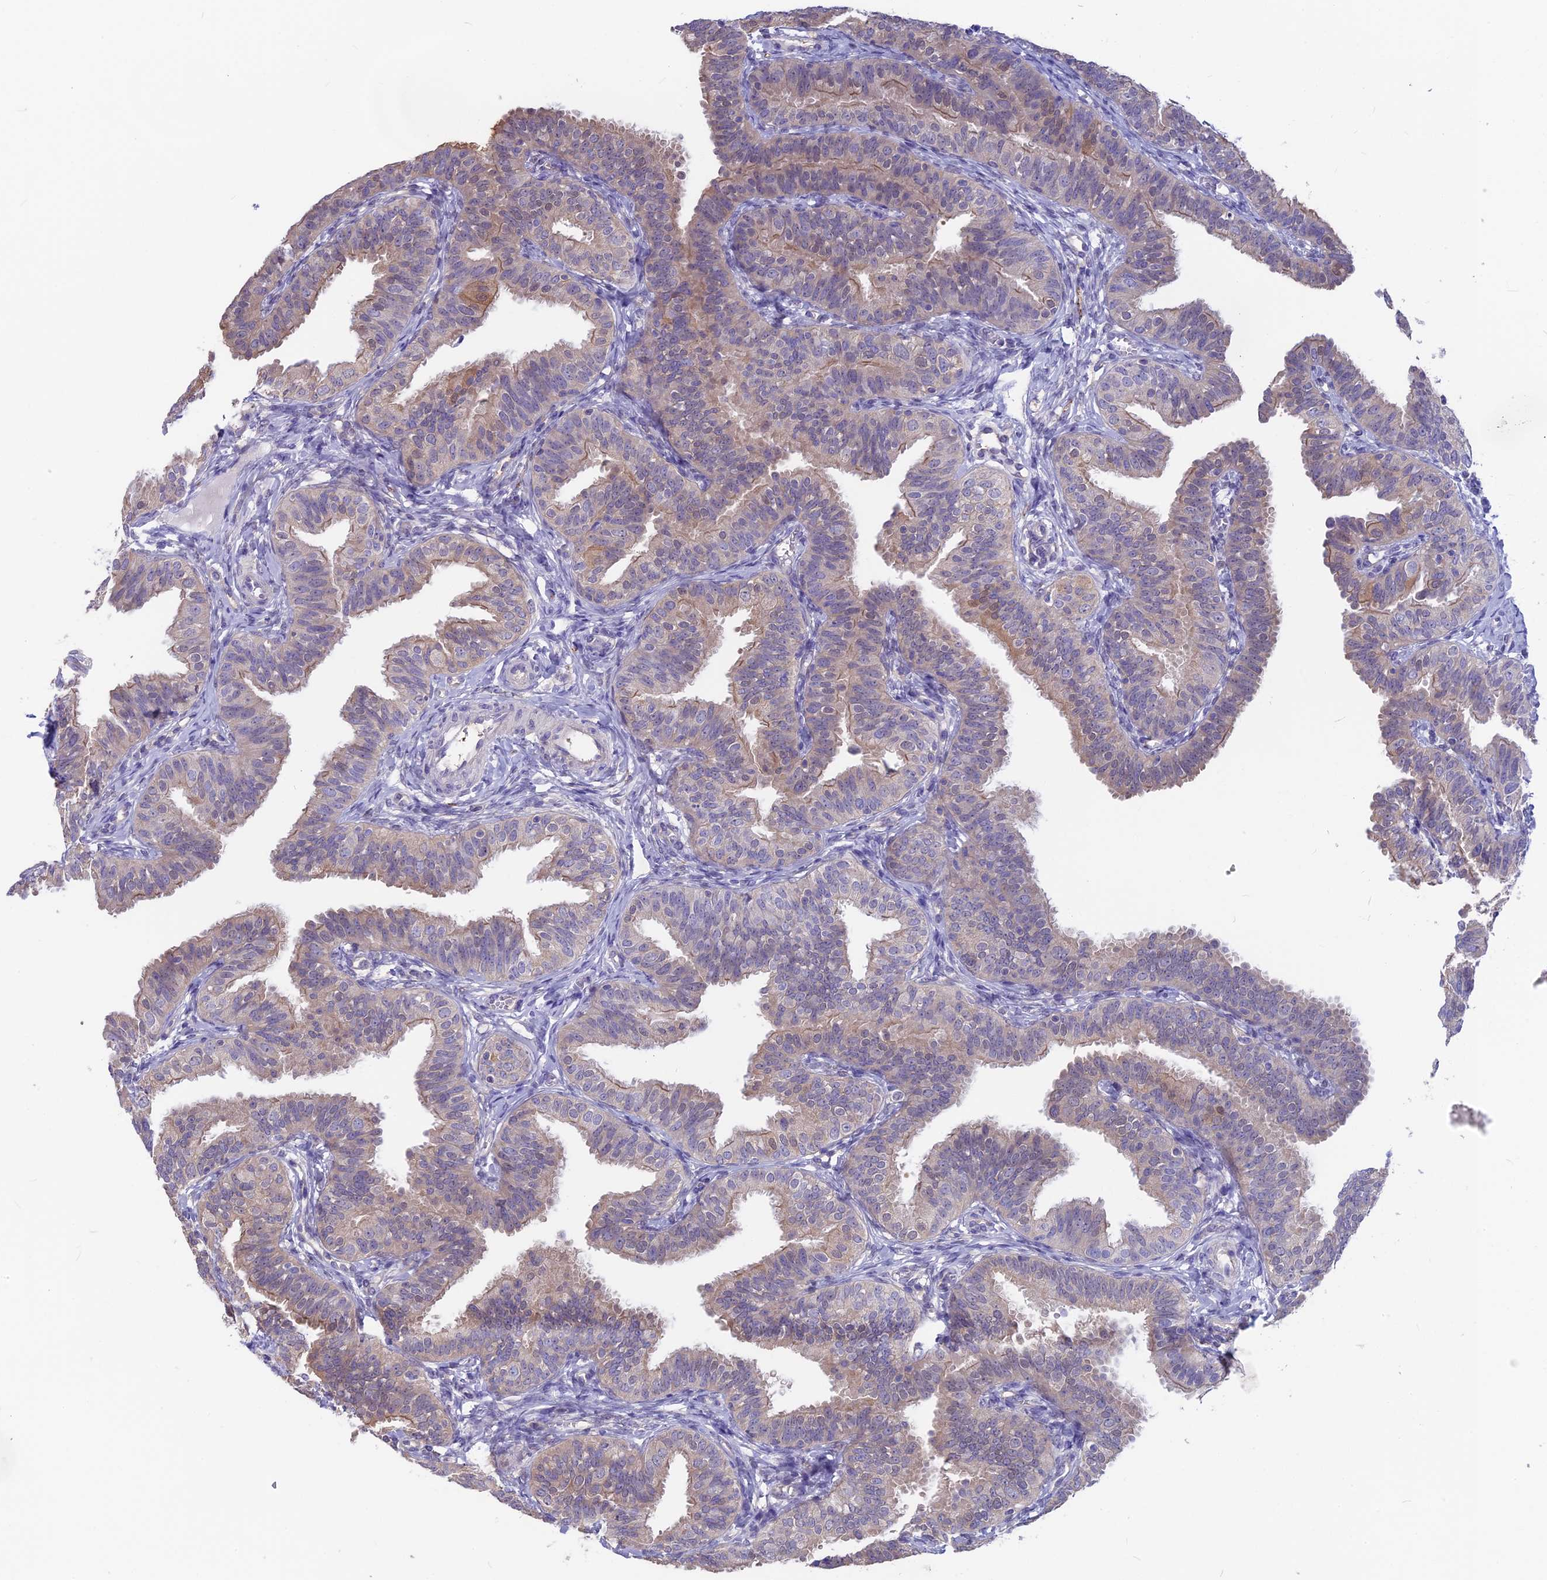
{"staining": {"intensity": "weak", "quantity": "25%-75%", "location": "cytoplasmic/membranous"}, "tissue": "fallopian tube", "cell_type": "Glandular cells", "image_type": "normal", "snomed": [{"axis": "morphology", "description": "Normal tissue, NOS"}, {"axis": "topography", "description": "Fallopian tube"}], "caption": "Fallopian tube stained with a brown dye displays weak cytoplasmic/membranous positive staining in approximately 25%-75% of glandular cells.", "gene": "SNAP91", "patient": {"sex": "female", "age": 35}}